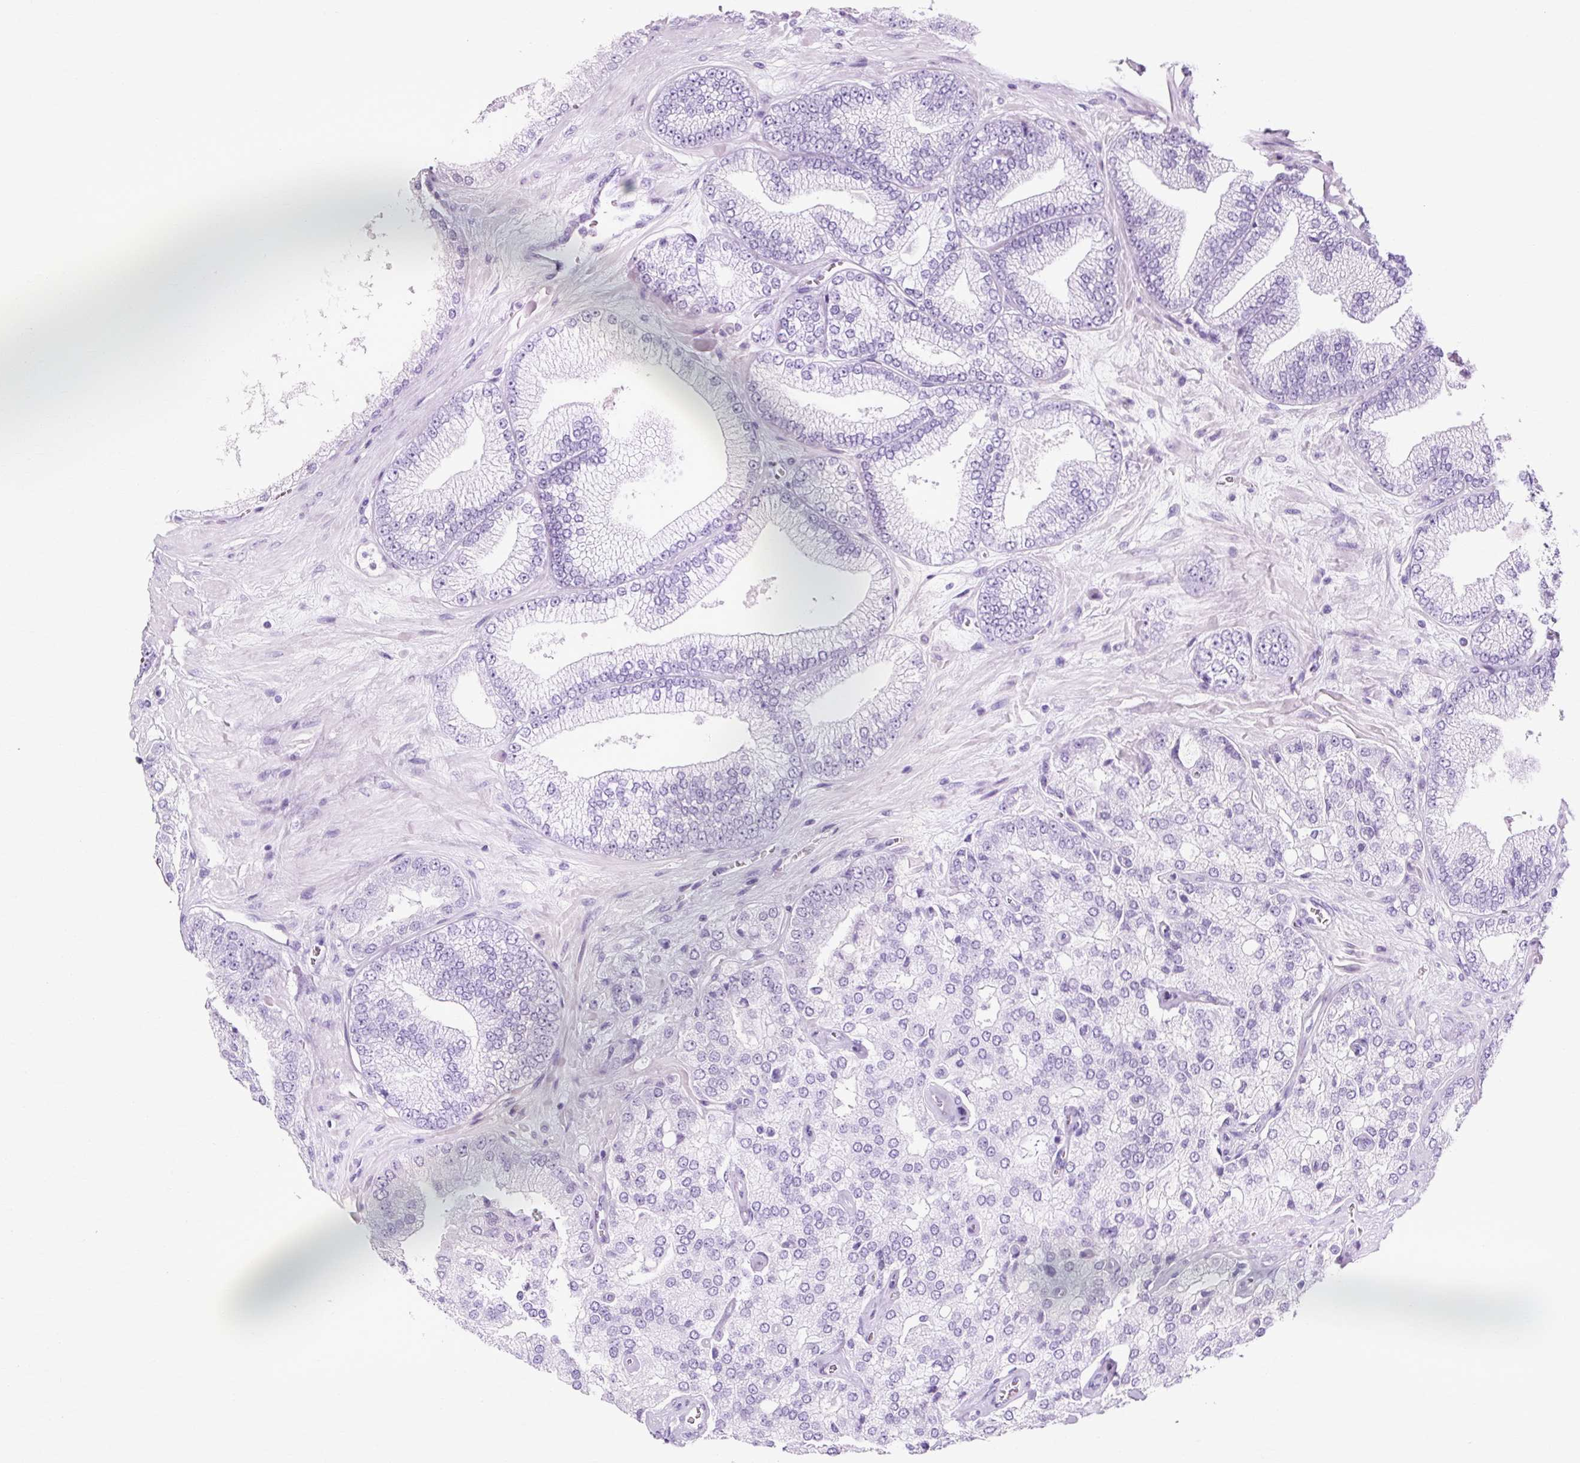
{"staining": {"intensity": "negative", "quantity": "none", "location": "none"}, "tissue": "prostate cancer", "cell_type": "Tumor cells", "image_type": "cancer", "snomed": [{"axis": "morphology", "description": "Adenocarcinoma, High grade"}, {"axis": "topography", "description": "Prostate"}], "caption": "Immunohistochemical staining of human high-grade adenocarcinoma (prostate) demonstrates no significant staining in tumor cells. (DAB (3,3'-diaminobenzidine) immunohistochemistry (IHC), high magnification).", "gene": "TSPAN8", "patient": {"sex": "male", "age": 68}}